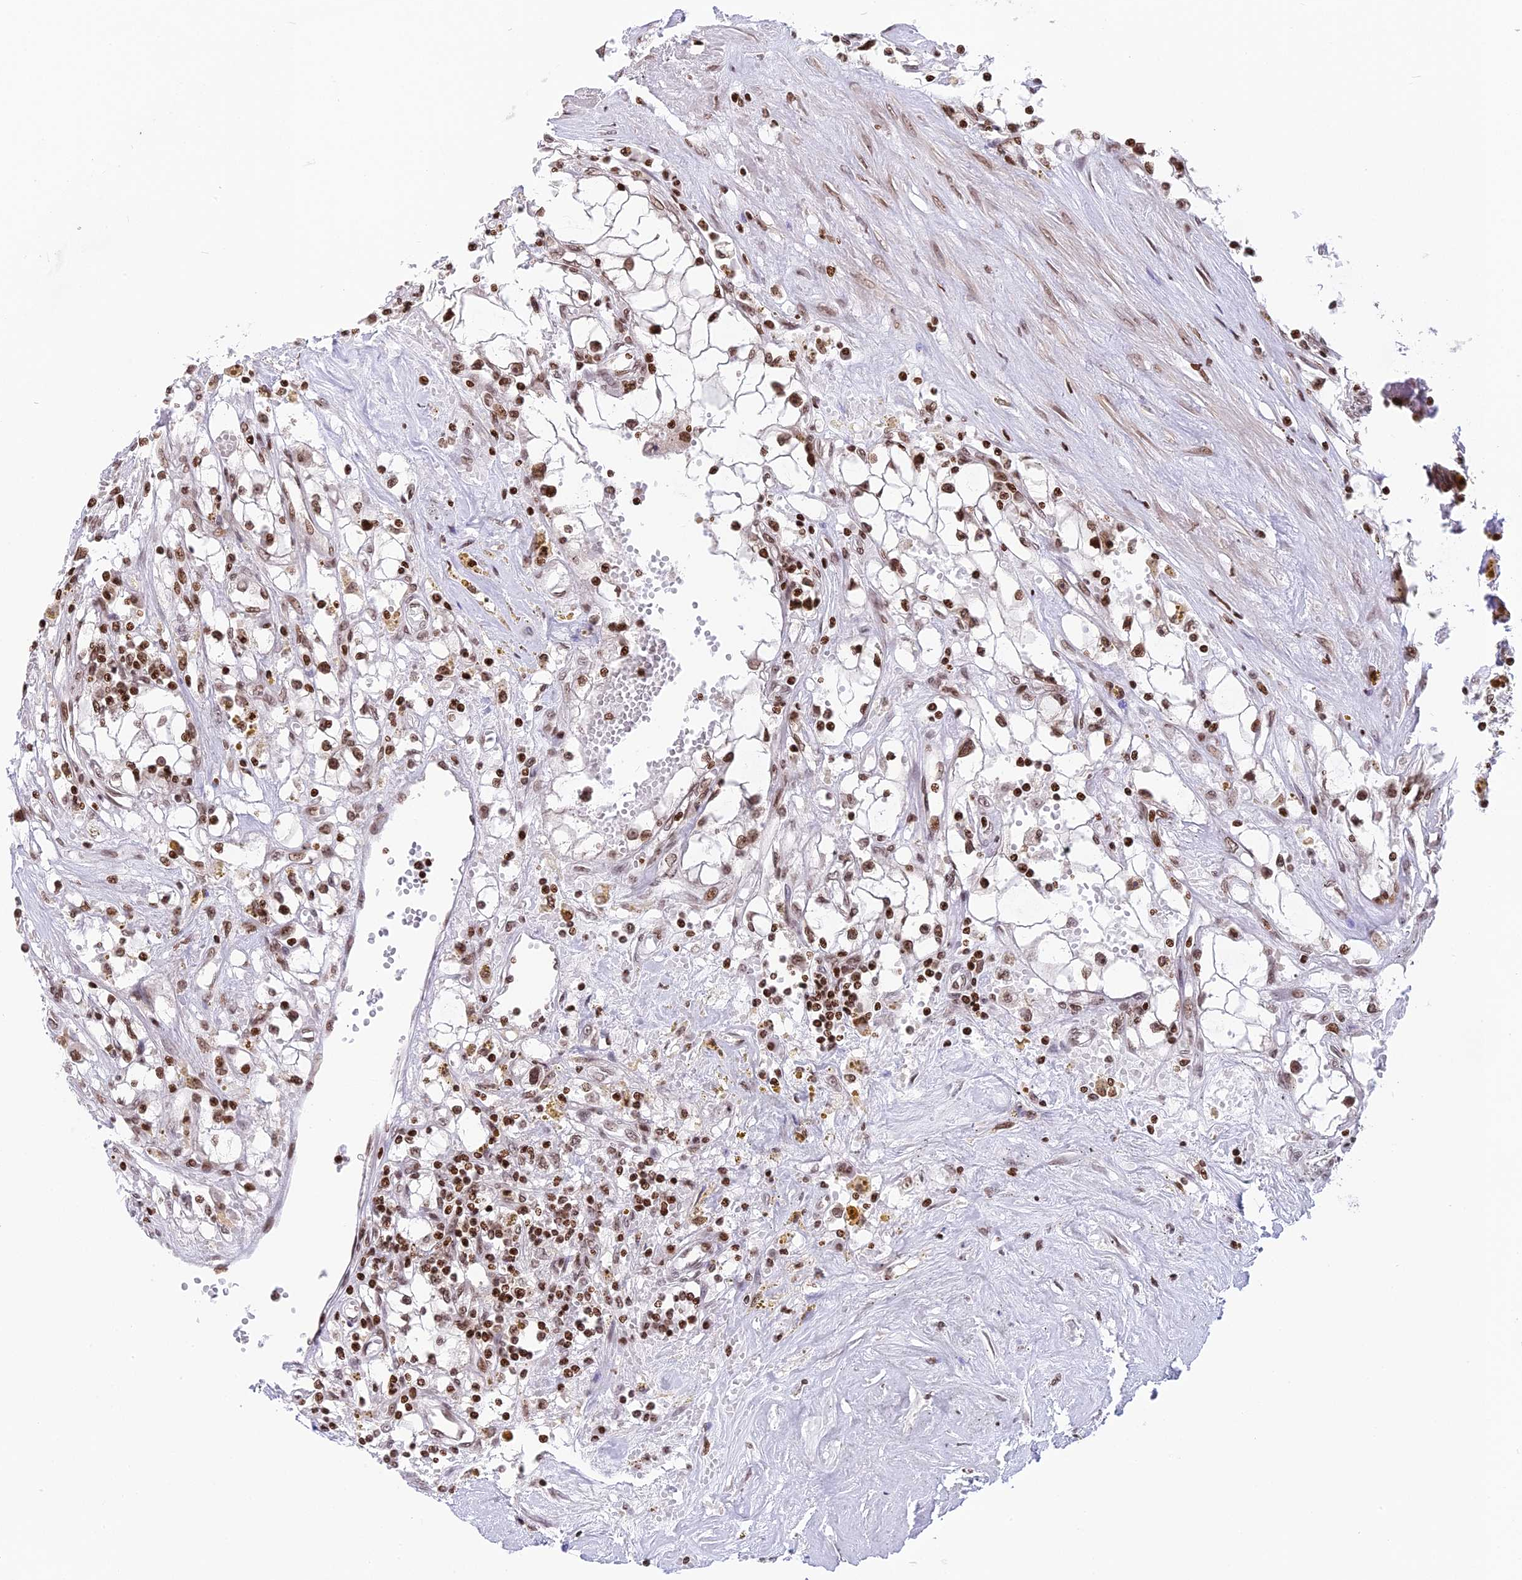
{"staining": {"intensity": "moderate", "quantity": ">75%", "location": "nuclear"}, "tissue": "renal cancer", "cell_type": "Tumor cells", "image_type": "cancer", "snomed": [{"axis": "morphology", "description": "Adenocarcinoma, NOS"}, {"axis": "topography", "description": "Kidney"}], "caption": "Immunohistochemistry (IHC) photomicrograph of renal cancer (adenocarcinoma) stained for a protein (brown), which reveals medium levels of moderate nuclear expression in approximately >75% of tumor cells.", "gene": "TET2", "patient": {"sex": "male", "age": 56}}